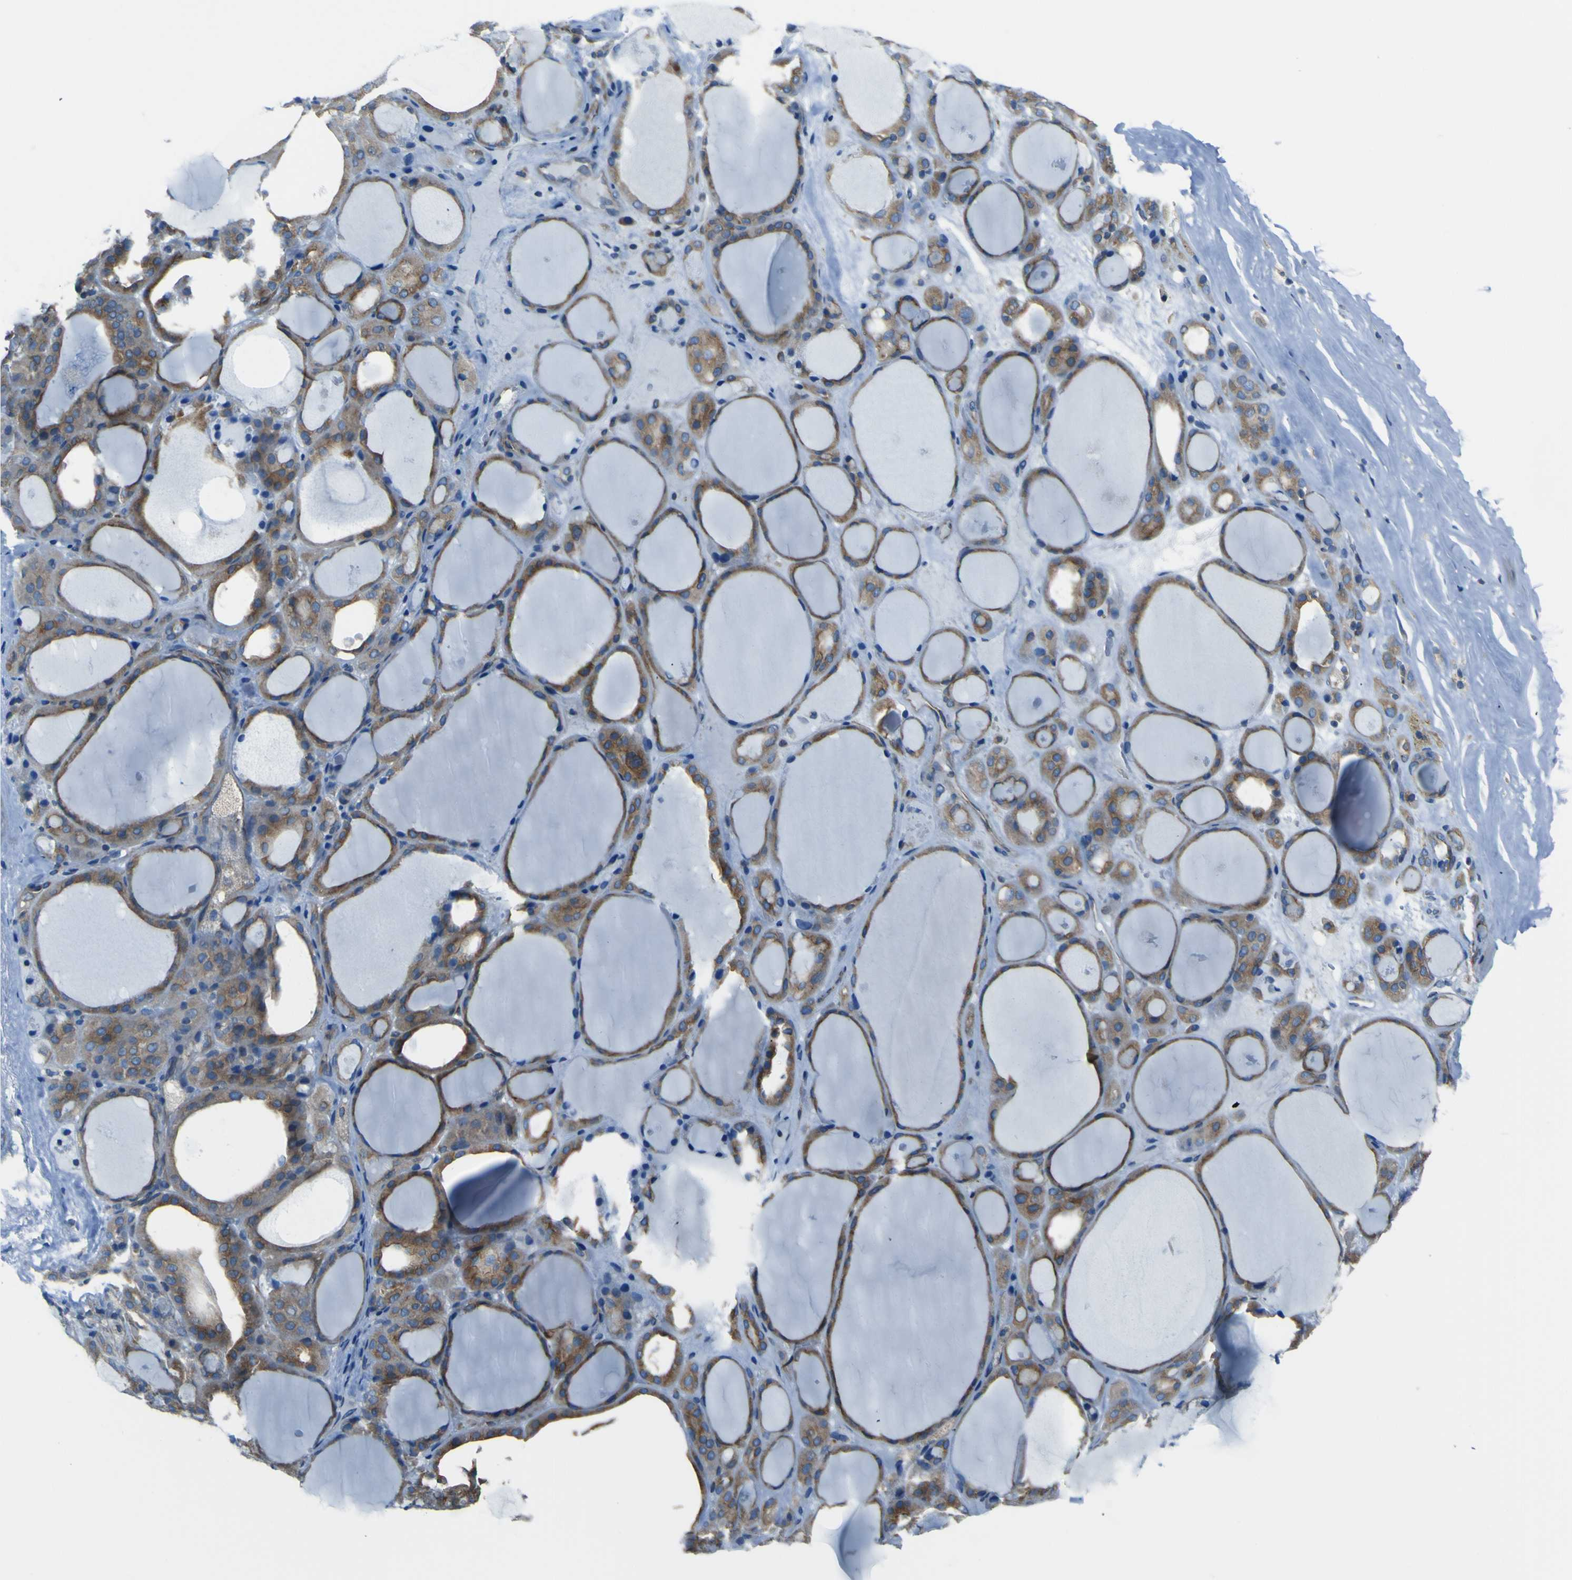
{"staining": {"intensity": "strong", "quantity": "25%-75%", "location": "cytoplasmic/membranous"}, "tissue": "thyroid gland", "cell_type": "Glandular cells", "image_type": "normal", "snomed": [{"axis": "morphology", "description": "Normal tissue, NOS"}, {"axis": "morphology", "description": "Carcinoma, NOS"}, {"axis": "topography", "description": "Thyroid gland"}], "caption": "Immunohistochemistry (DAB (3,3'-diaminobenzidine)) staining of unremarkable thyroid gland reveals strong cytoplasmic/membranous protein expression in about 25%-75% of glandular cells. (brown staining indicates protein expression, while blue staining denotes nuclei).", "gene": "STIM1", "patient": {"sex": "female", "age": 86}}